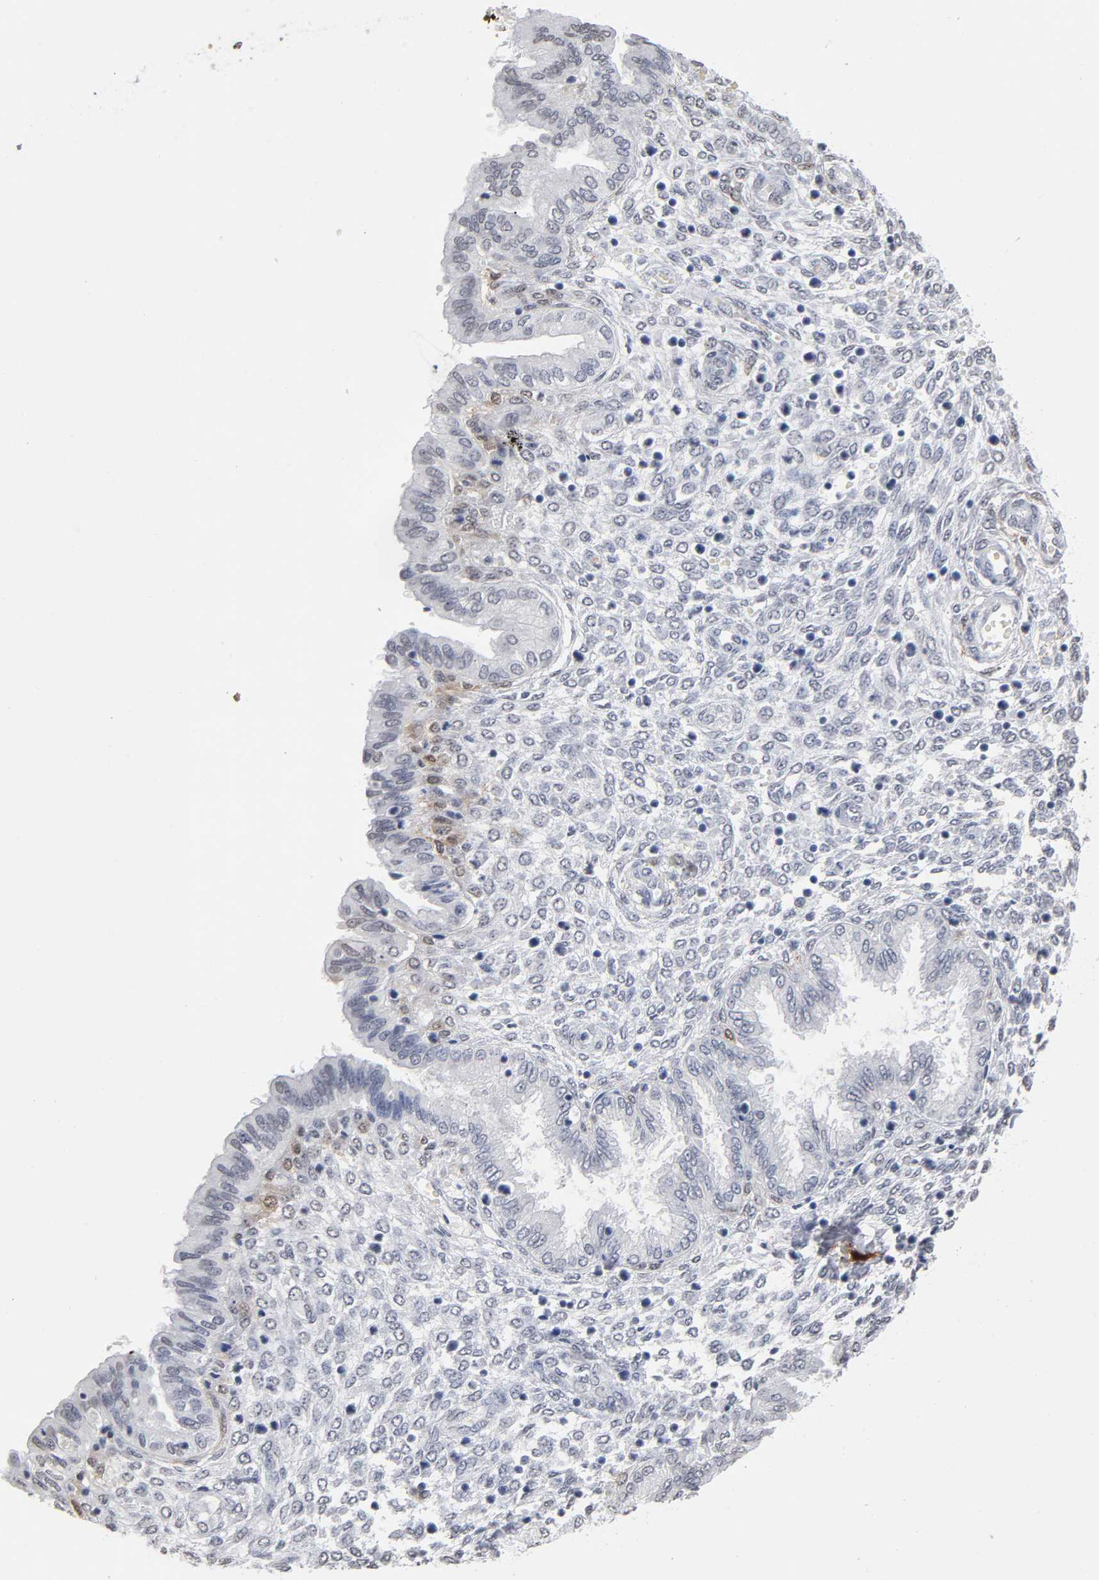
{"staining": {"intensity": "weak", "quantity": "<25%", "location": "cytoplasmic/membranous,nuclear"}, "tissue": "endometrium", "cell_type": "Cells in endometrial stroma", "image_type": "normal", "snomed": [{"axis": "morphology", "description": "Normal tissue, NOS"}, {"axis": "topography", "description": "Endometrium"}], "caption": "Human endometrium stained for a protein using immunohistochemistry (IHC) displays no staining in cells in endometrial stroma.", "gene": "CRABP2", "patient": {"sex": "female", "age": 33}}